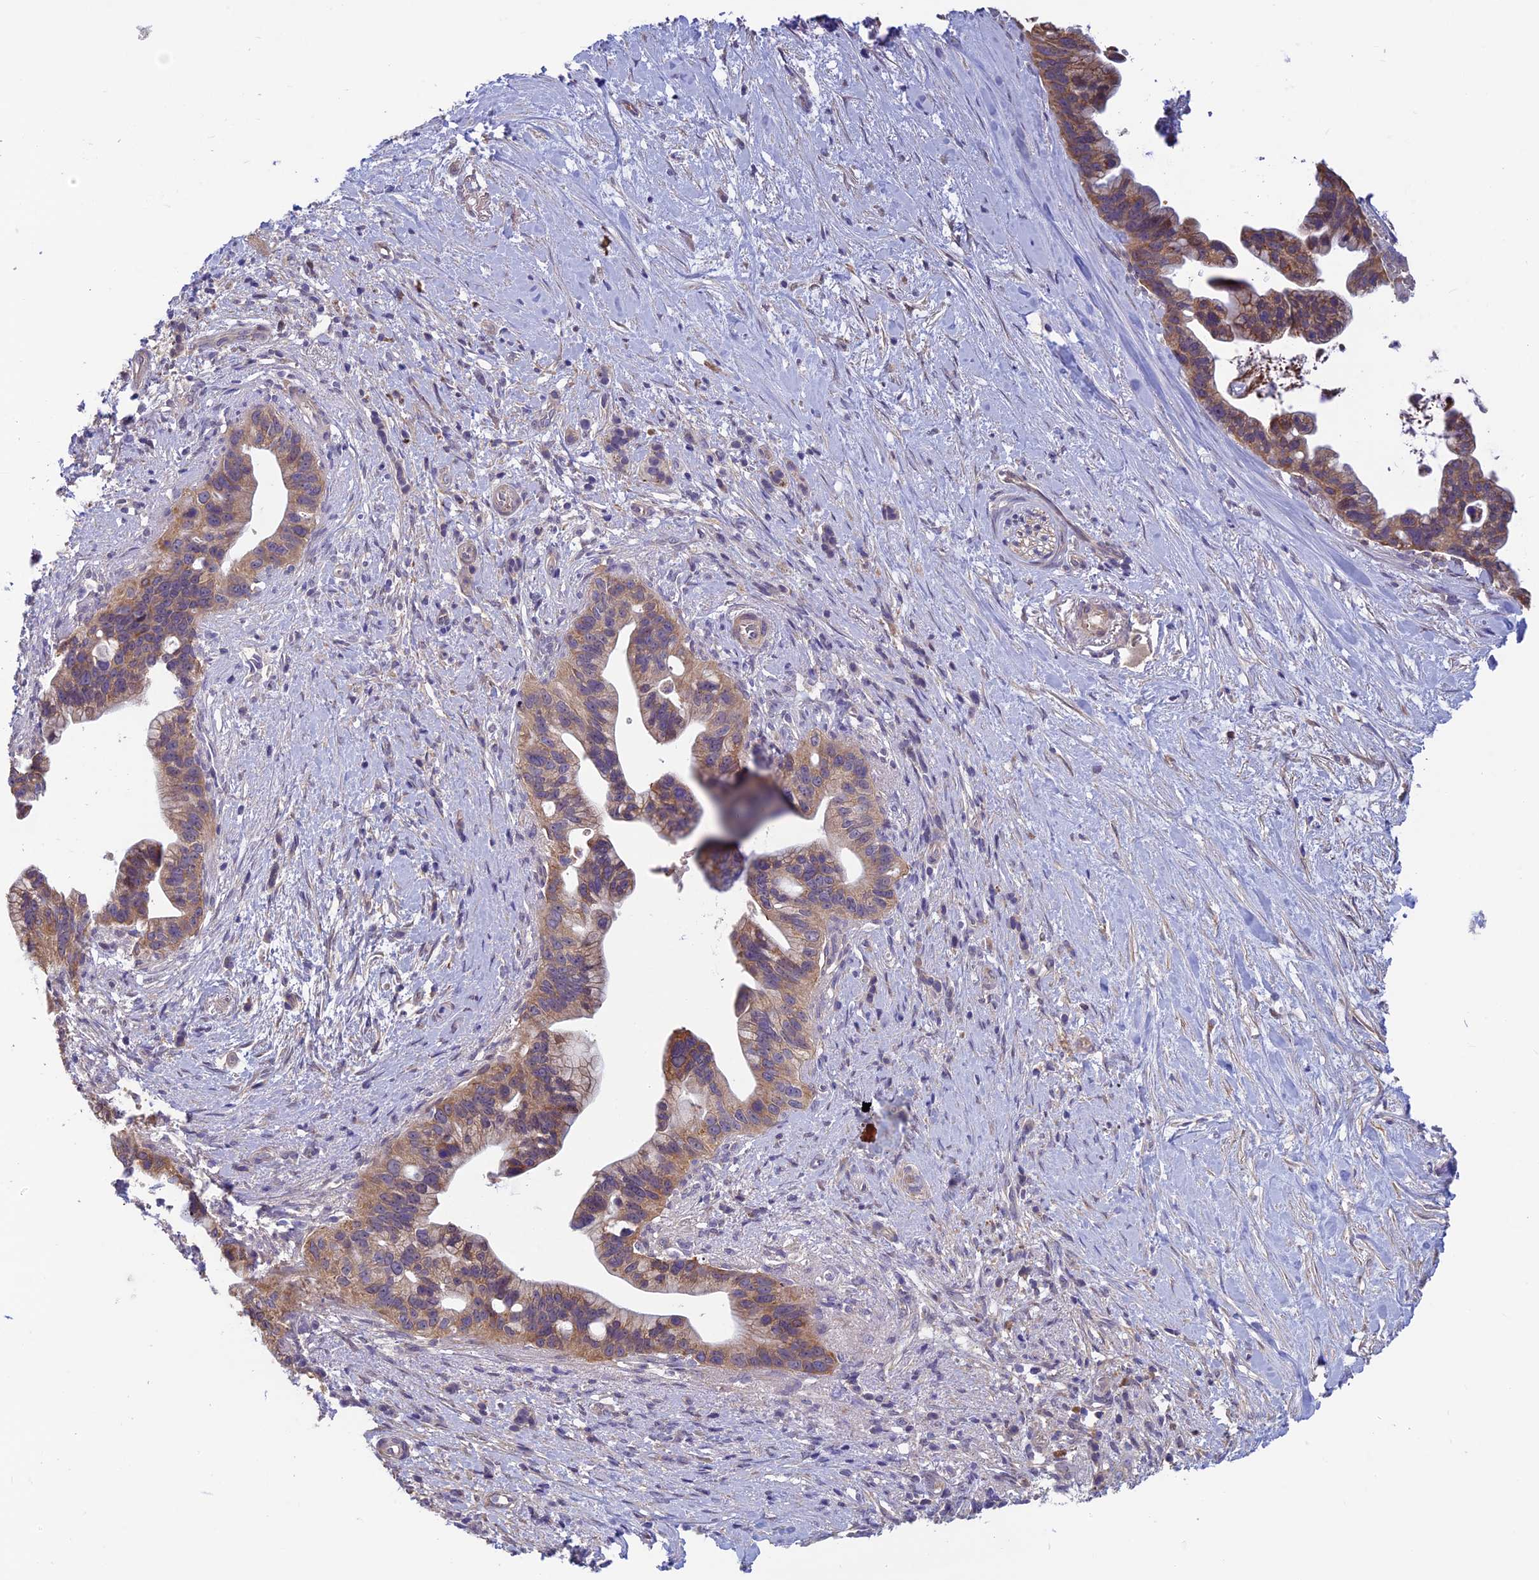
{"staining": {"intensity": "moderate", "quantity": ">75%", "location": "cytoplasmic/membranous"}, "tissue": "pancreatic cancer", "cell_type": "Tumor cells", "image_type": "cancer", "snomed": [{"axis": "morphology", "description": "Adenocarcinoma, NOS"}, {"axis": "topography", "description": "Pancreas"}], "caption": "The histopathology image reveals immunohistochemical staining of pancreatic cancer. There is moderate cytoplasmic/membranous expression is present in about >75% of tumor cells.", "gene": "HECA", "patient": {"sex": "female", "age": 83}}